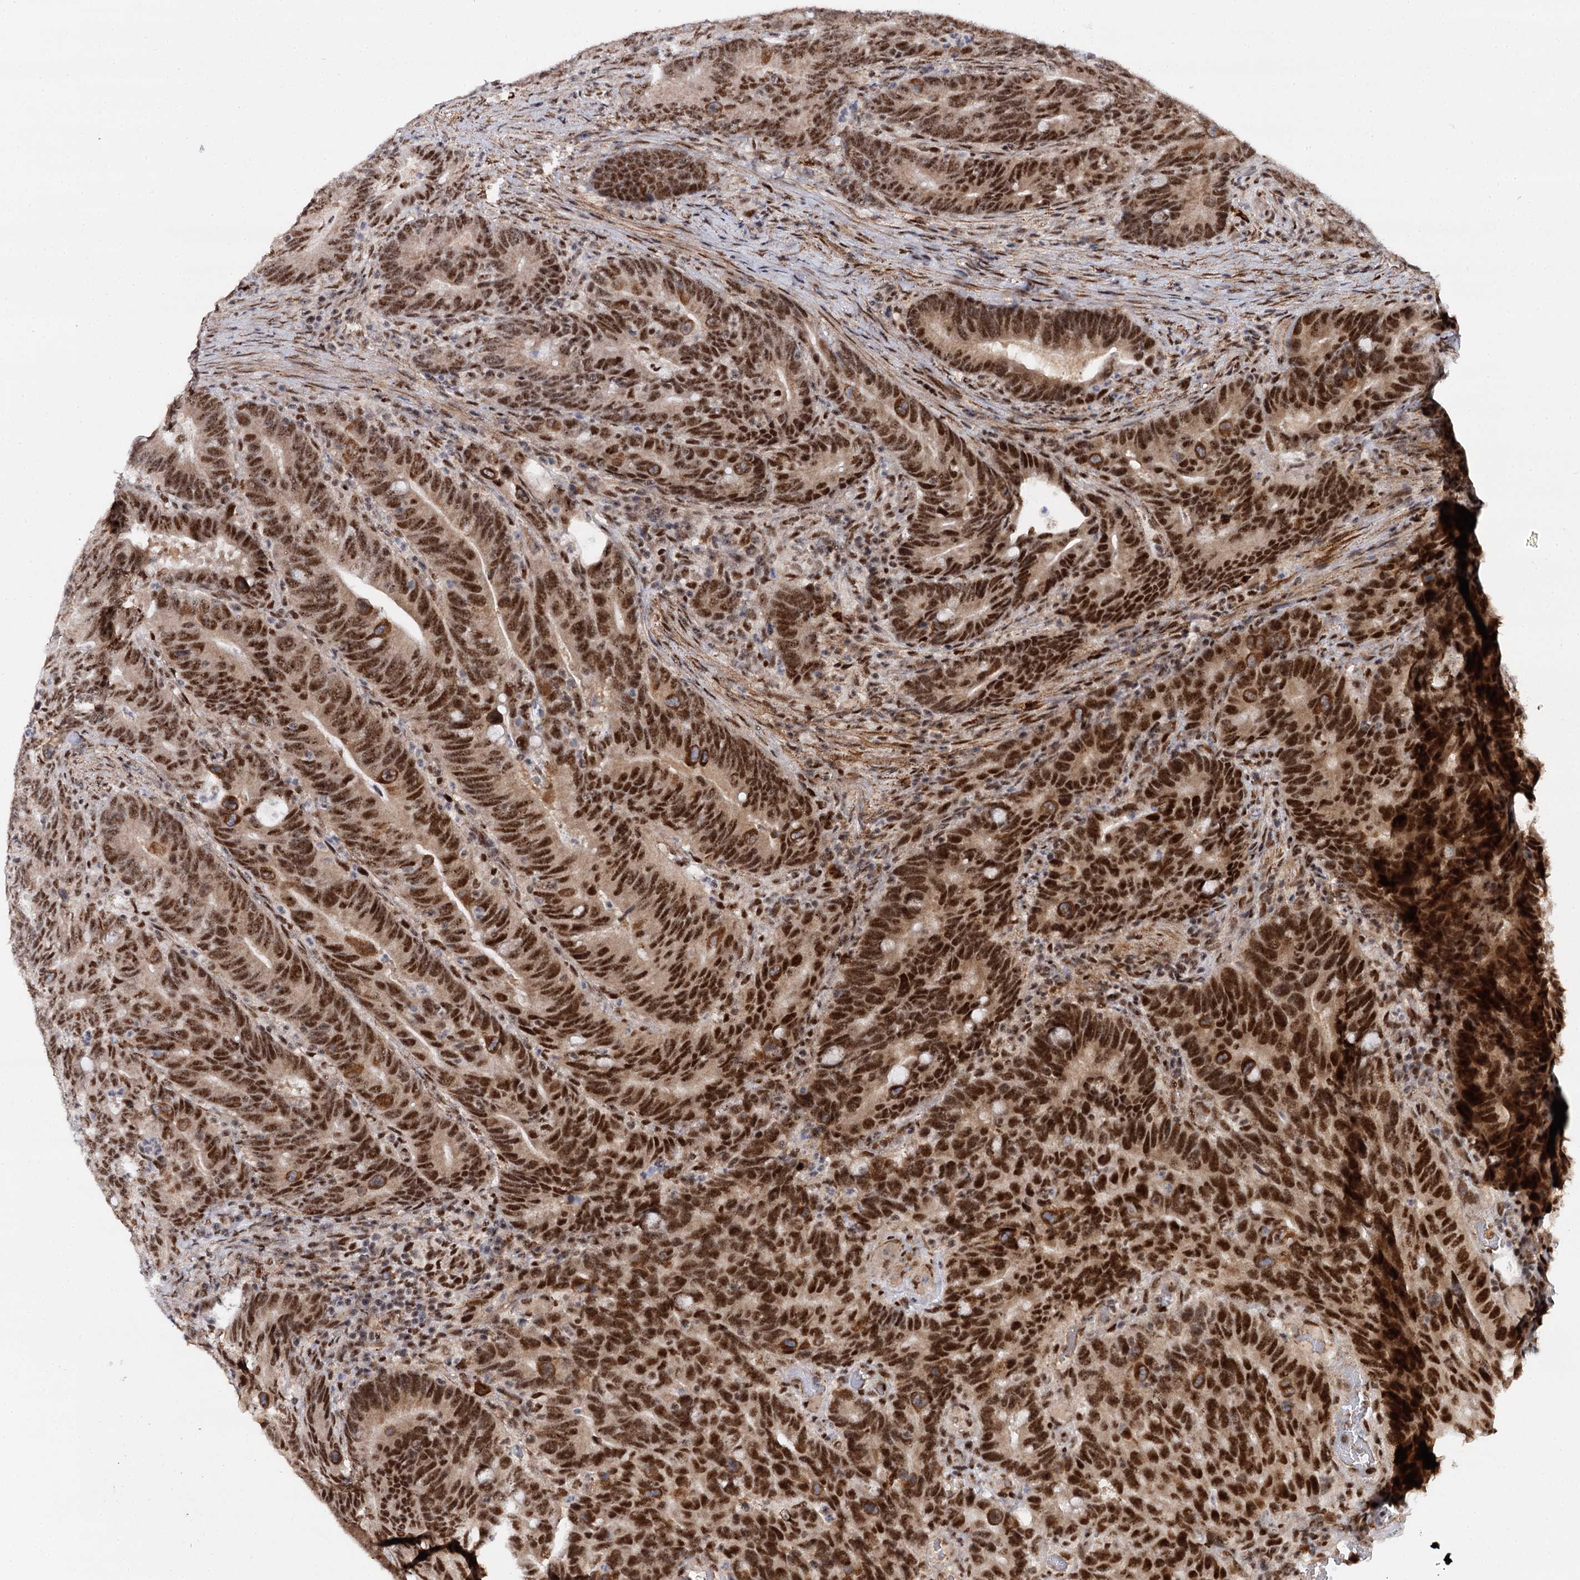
{"staining": {"intensity": "strong", "quantity": ">75%", "location": "nuclear"}, "tissue": "colorectal cancer", "cell_type": "Tumor cells", "image_type": "cancer", "snomed": [{"axis": "morphology", "description": "Adenocarcinoma, NOS"}, {"axis": "topography", "description": "Colon"}], "caption": "Protein expression analysis of human colorectal adenocarcinoma reveals strong nuclear expression in about >75% of tumor cells.", "gene": "BUD13", "patient": {"sex": "female", "age": 66}}